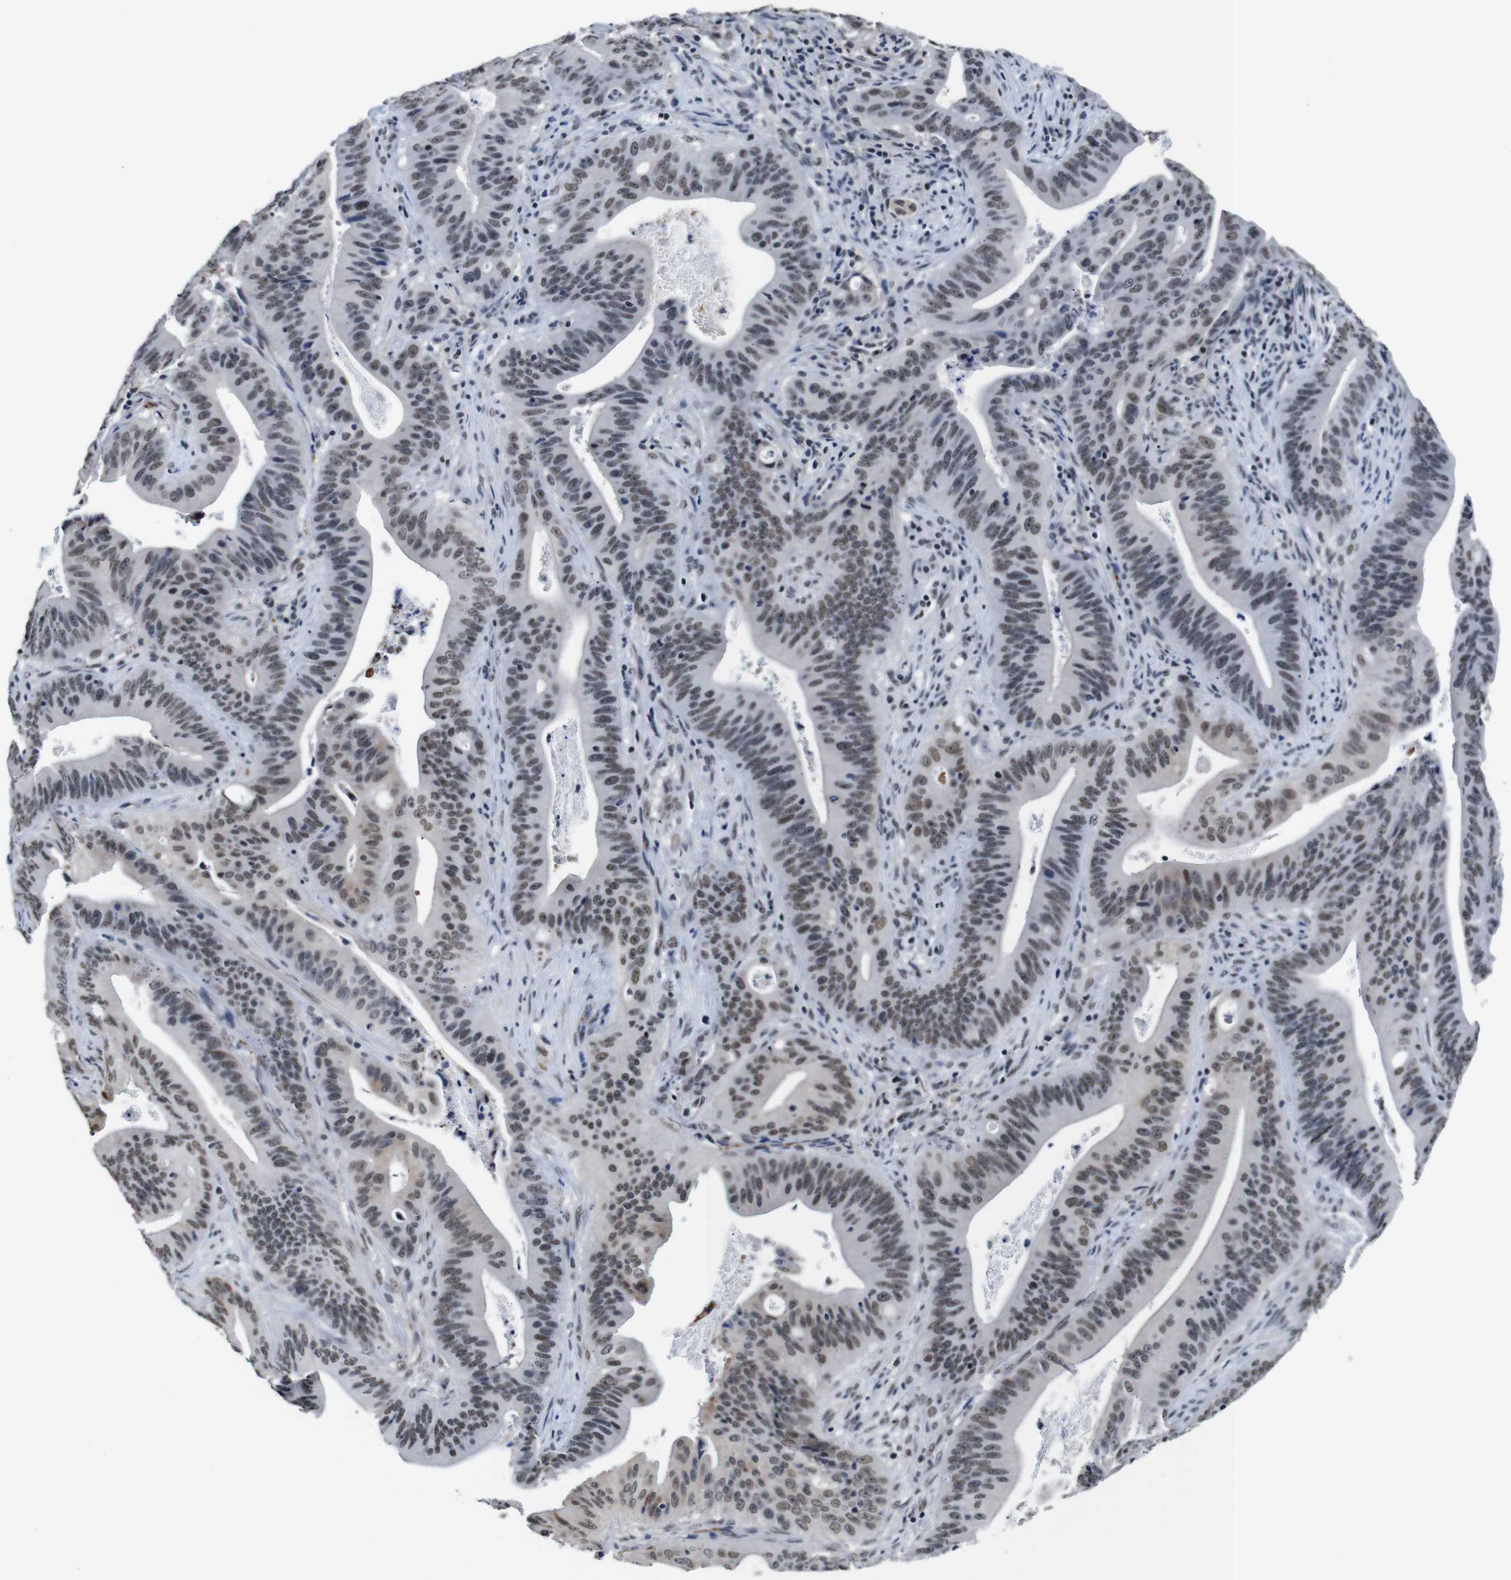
{"staining": {"intensity": "moderate", "quantity": ">75%", "location": "nuclear"}, "tissue": "pancreatic cancer", "cell_type": "Tumor cells", "image_type": "cancer", "snomed": [{"axis": "morphology", "description": "Normal tissue, NOS"}, {"axis": "topography", "description": "Lymph node"}], "caption": "An image showing moderate nuclear positivity in approximately >75% of tumor cells in pancreatic cancer, as visualized by brown immunohistochemical staining.", "gene": "ILDR2", "patient": {"sex": "male", "age": 62}}